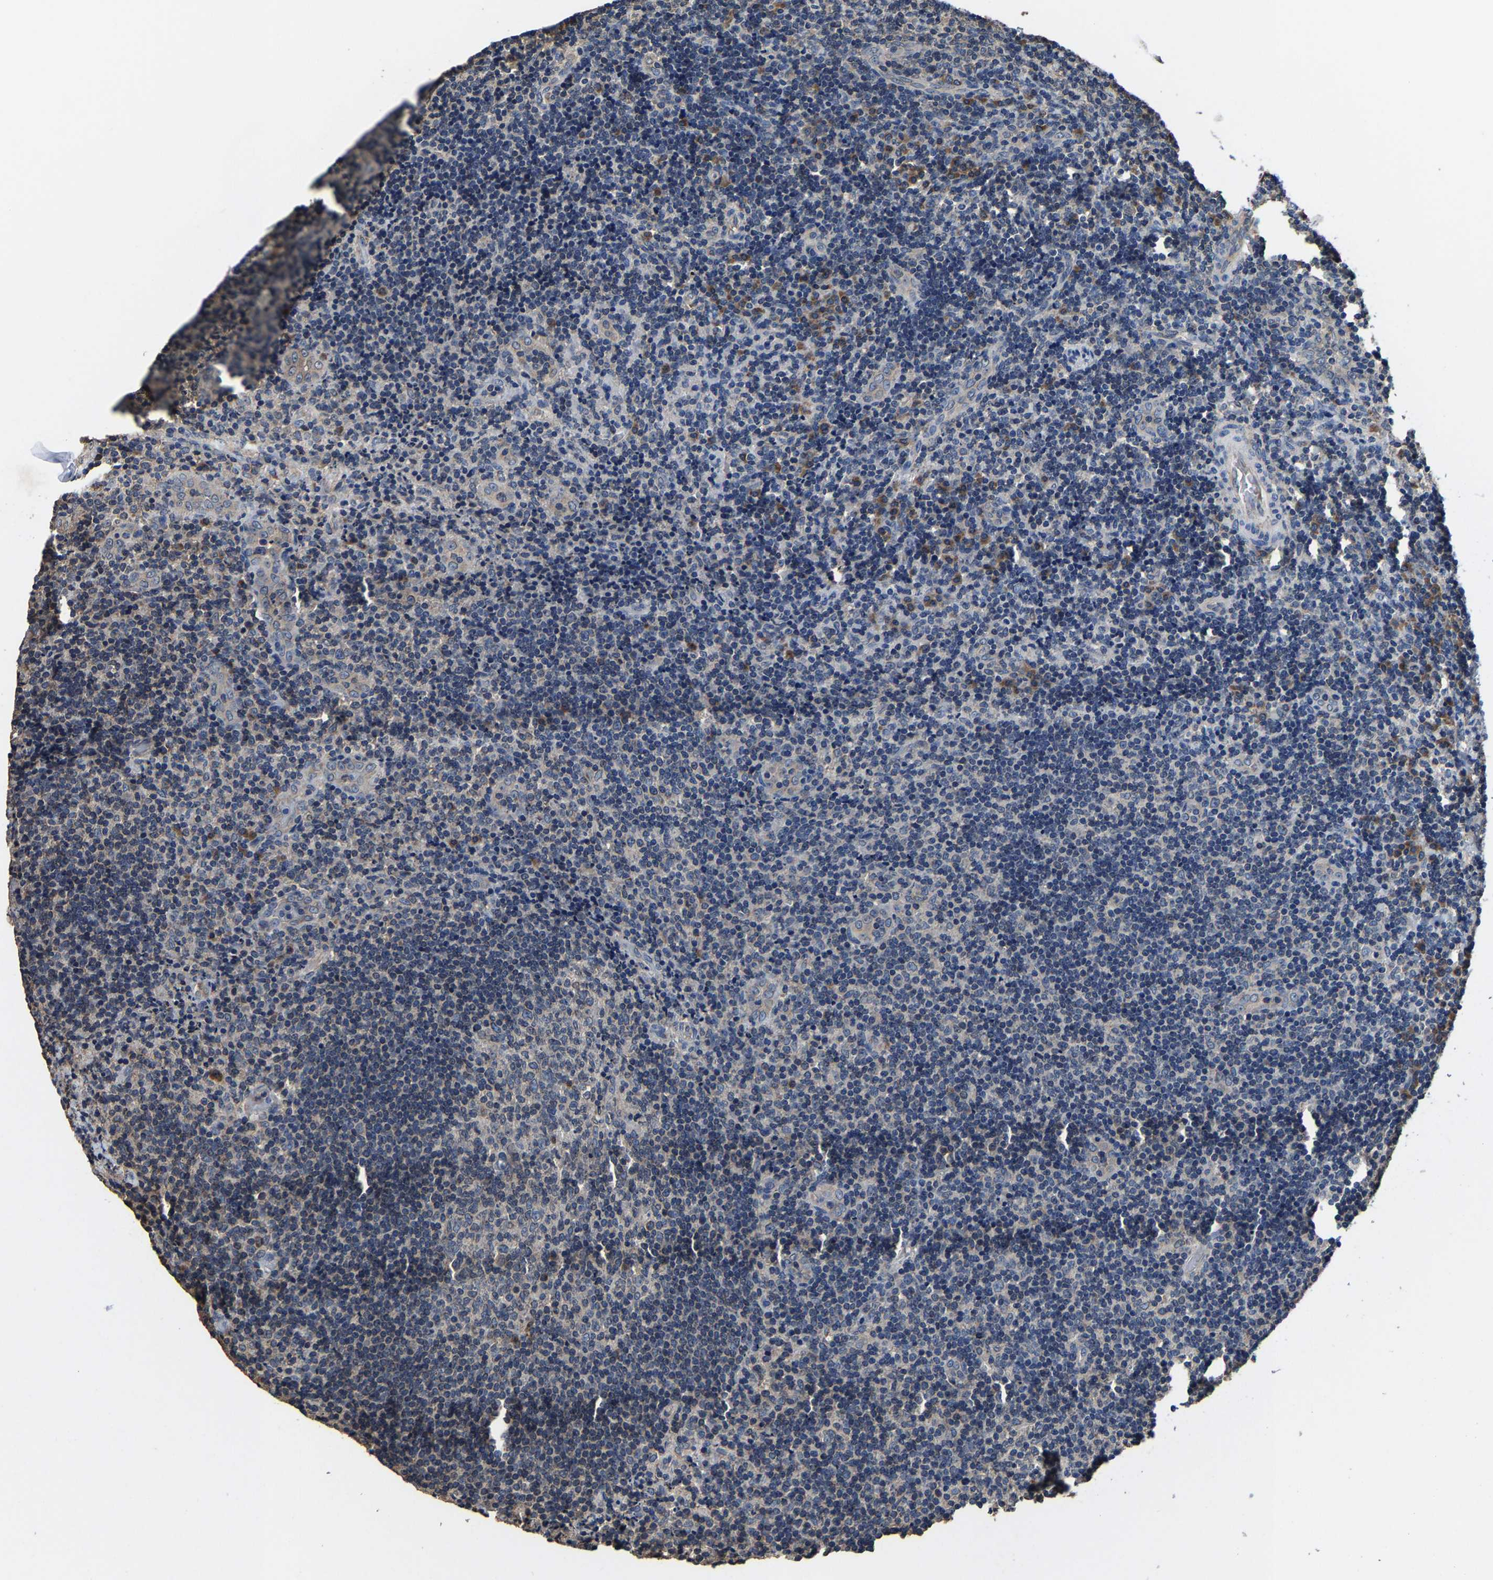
{"staining": {"intensity": "negative", "quantity": "none", "location": "none"}, "tissue": "lymphoma", "cell_type": "Tumor cells", "image_type": "cancer", "snomed": [{"axis": "morphology", "description": "Malignant lymphoma, non-Hodgkin's type, High grade"}, {"axis": "topography", "description": "Tonsil"}], "caption": "High power microscopy photomicrograph of an immunohistochemistry (IHC) histopathology image of lymphoma, revealing no significant staining in tumor cells.", "gene": "EBAG9", "patient": {"sex": "female", "age": 36}}